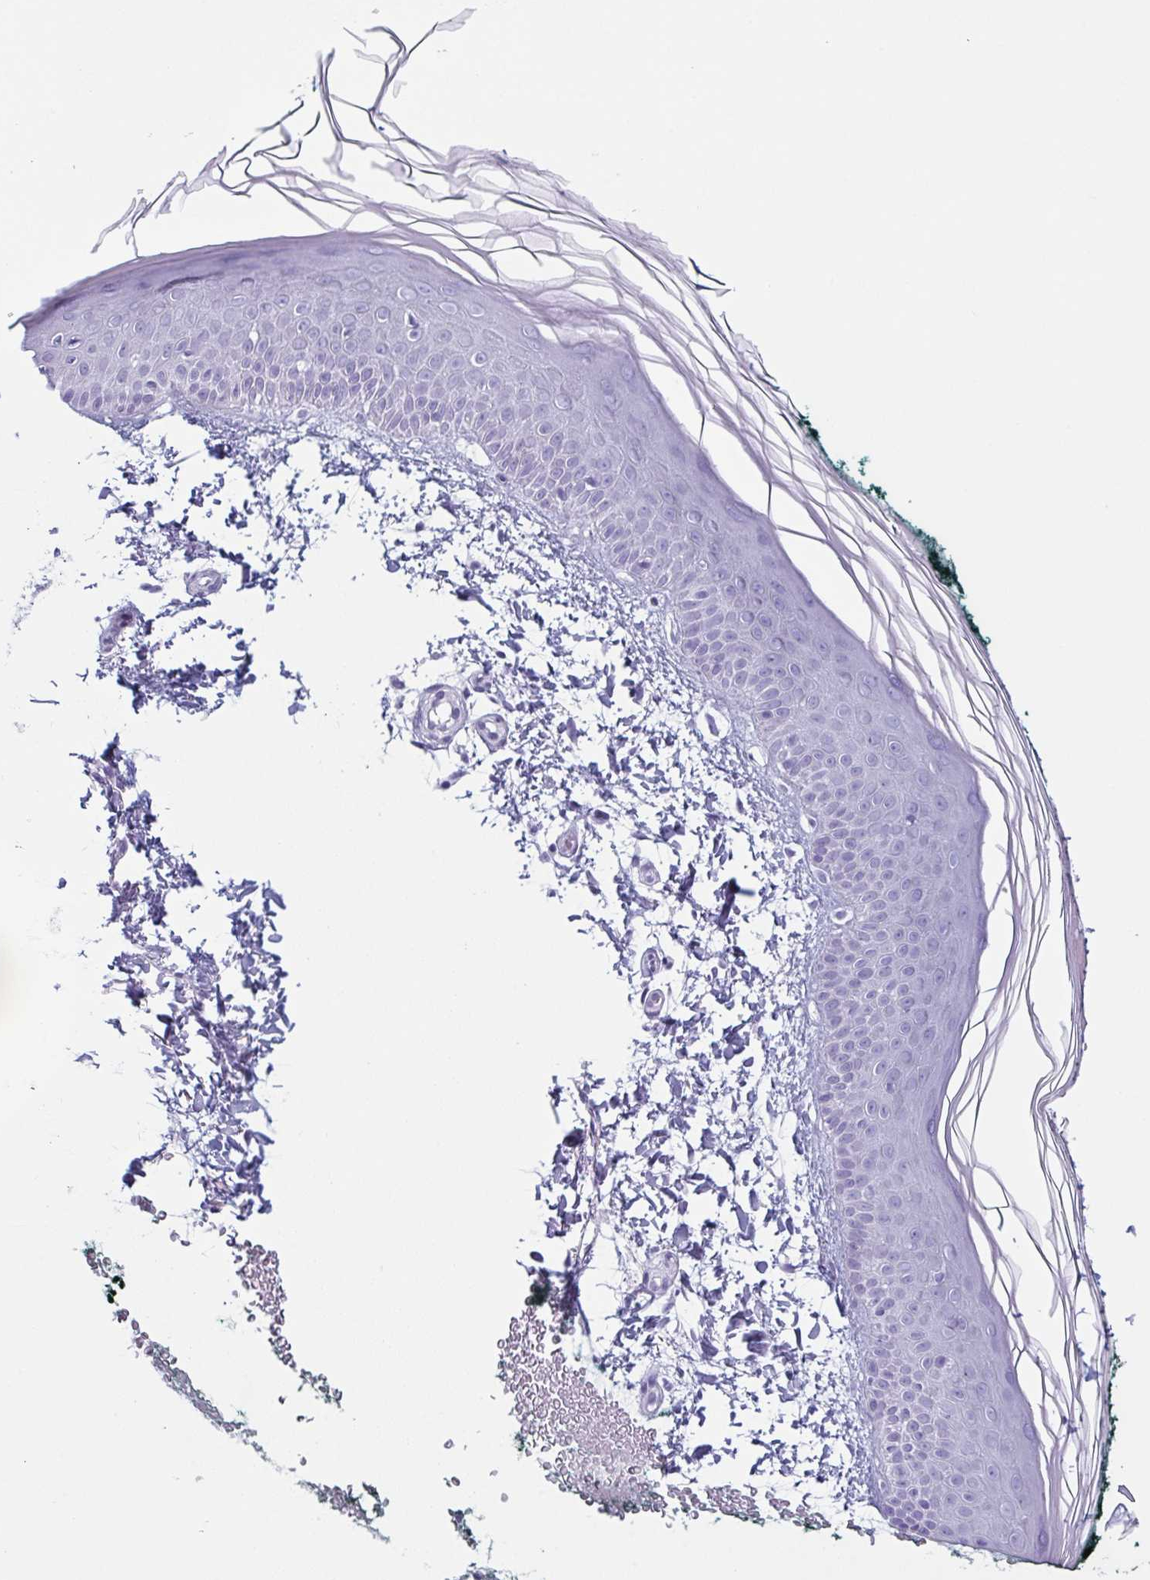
{"staining": {"intensity": "negative", "quantity": "none", "location": "none"}, "tissue": "skin", "cell_type": "Fibroblasts", "image_type": "normal", "snomed": [{"axis": "morphology", "description": "Normal tissue, NOS"}, {"axis": "topography", "description": "Skin"}], "caption": "IHC of normal human skin shows no staining in fibroblasts.", "gene": "ENKUR", "patient": {"sex": "female", "age": 62}}